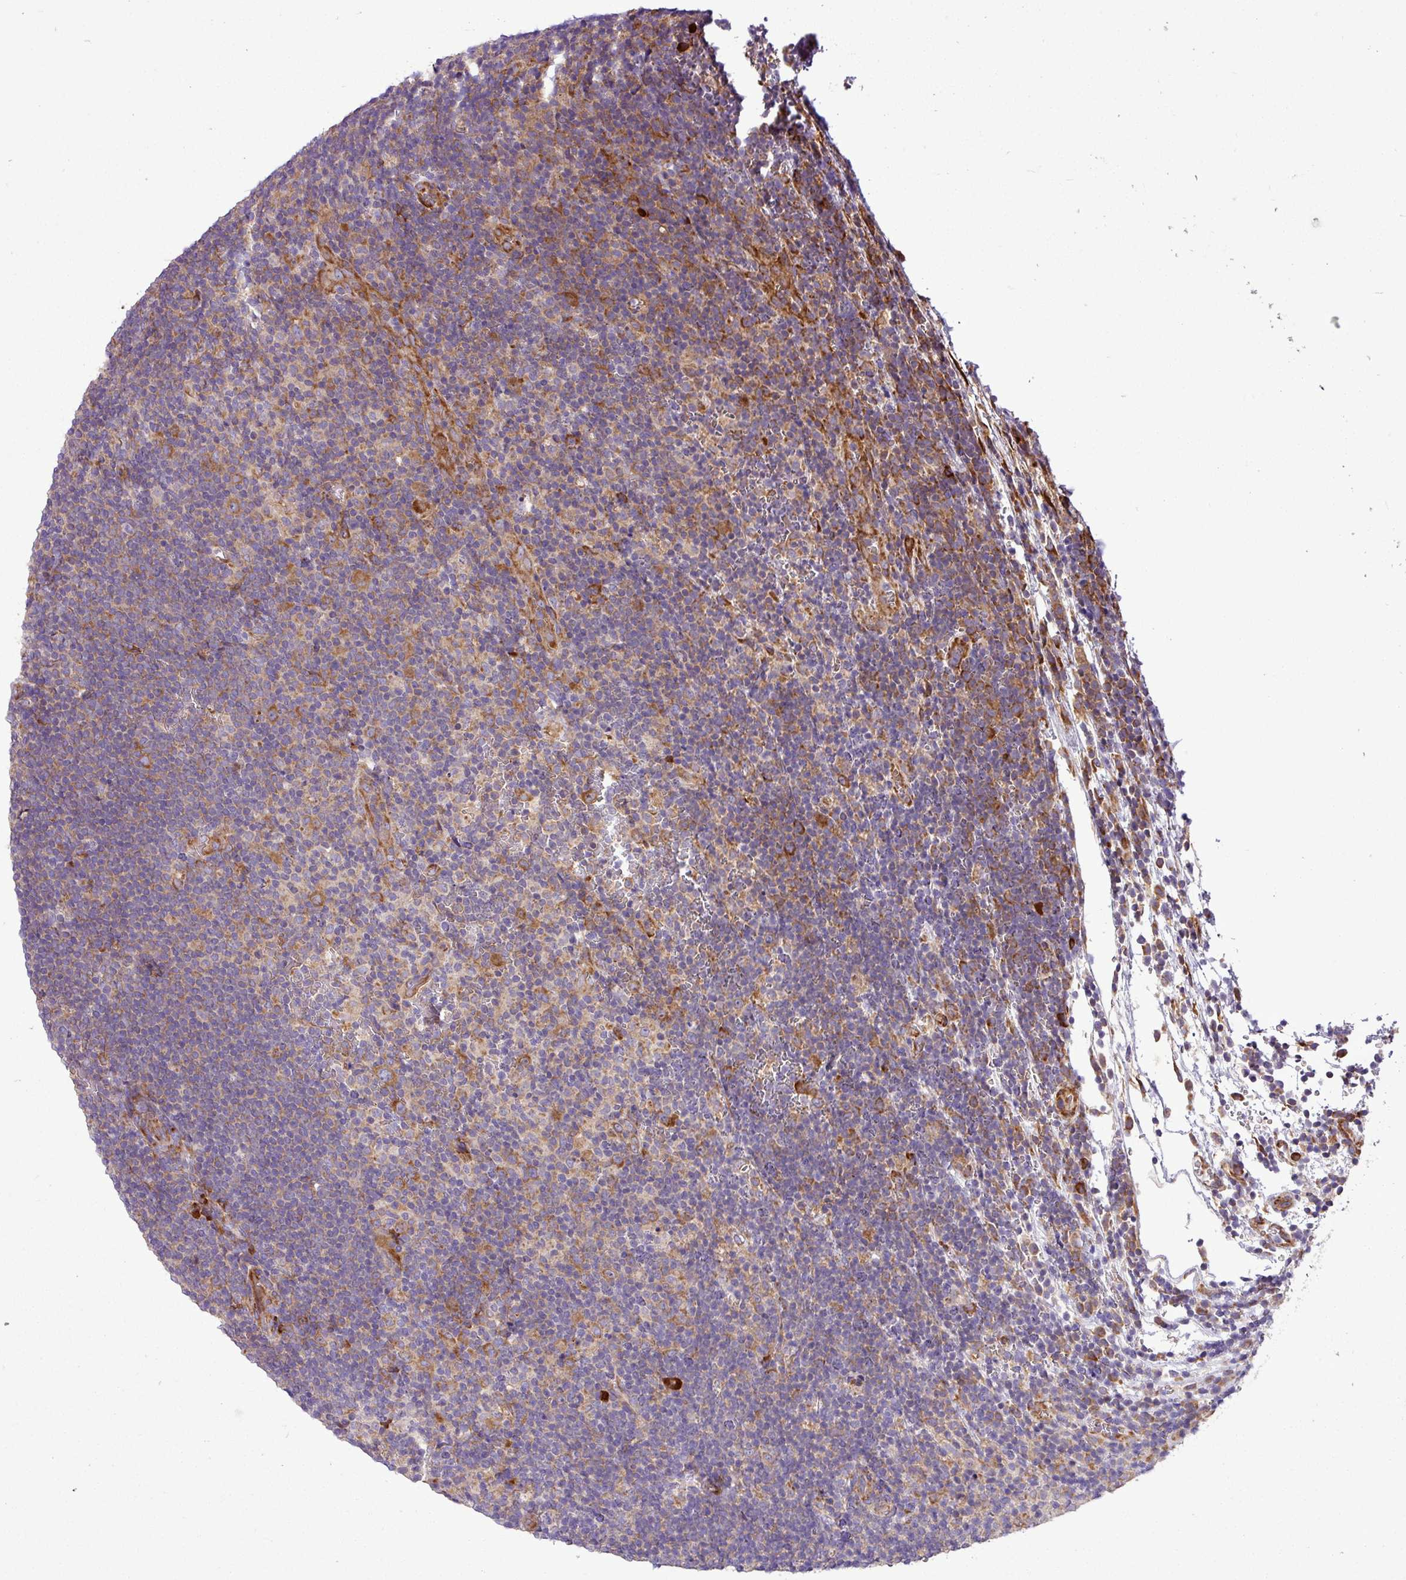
{"staining": {"intensity": "moderate", "quantity": ">75%", "location": "cytoplasmic/membranous"}, "tissue": "lymphoma", "cell_type": "Tumor cells", "image_type": "cancer", "snomed": [{"axis": "morphology", "description": "Hodgkin's disease, NOS"}, {"axis": "topography", "description": "Lymph node"}], "caption": "IHC (DAB (3,3'-diaminobenzidine)) staining of Hodgkin's disease shows moderate cytoplasmic/membranous protein positivity in approximately >75% of tumor cells.", "gene": "RPL13", "patient": {"sex": "female", "age": 57}}